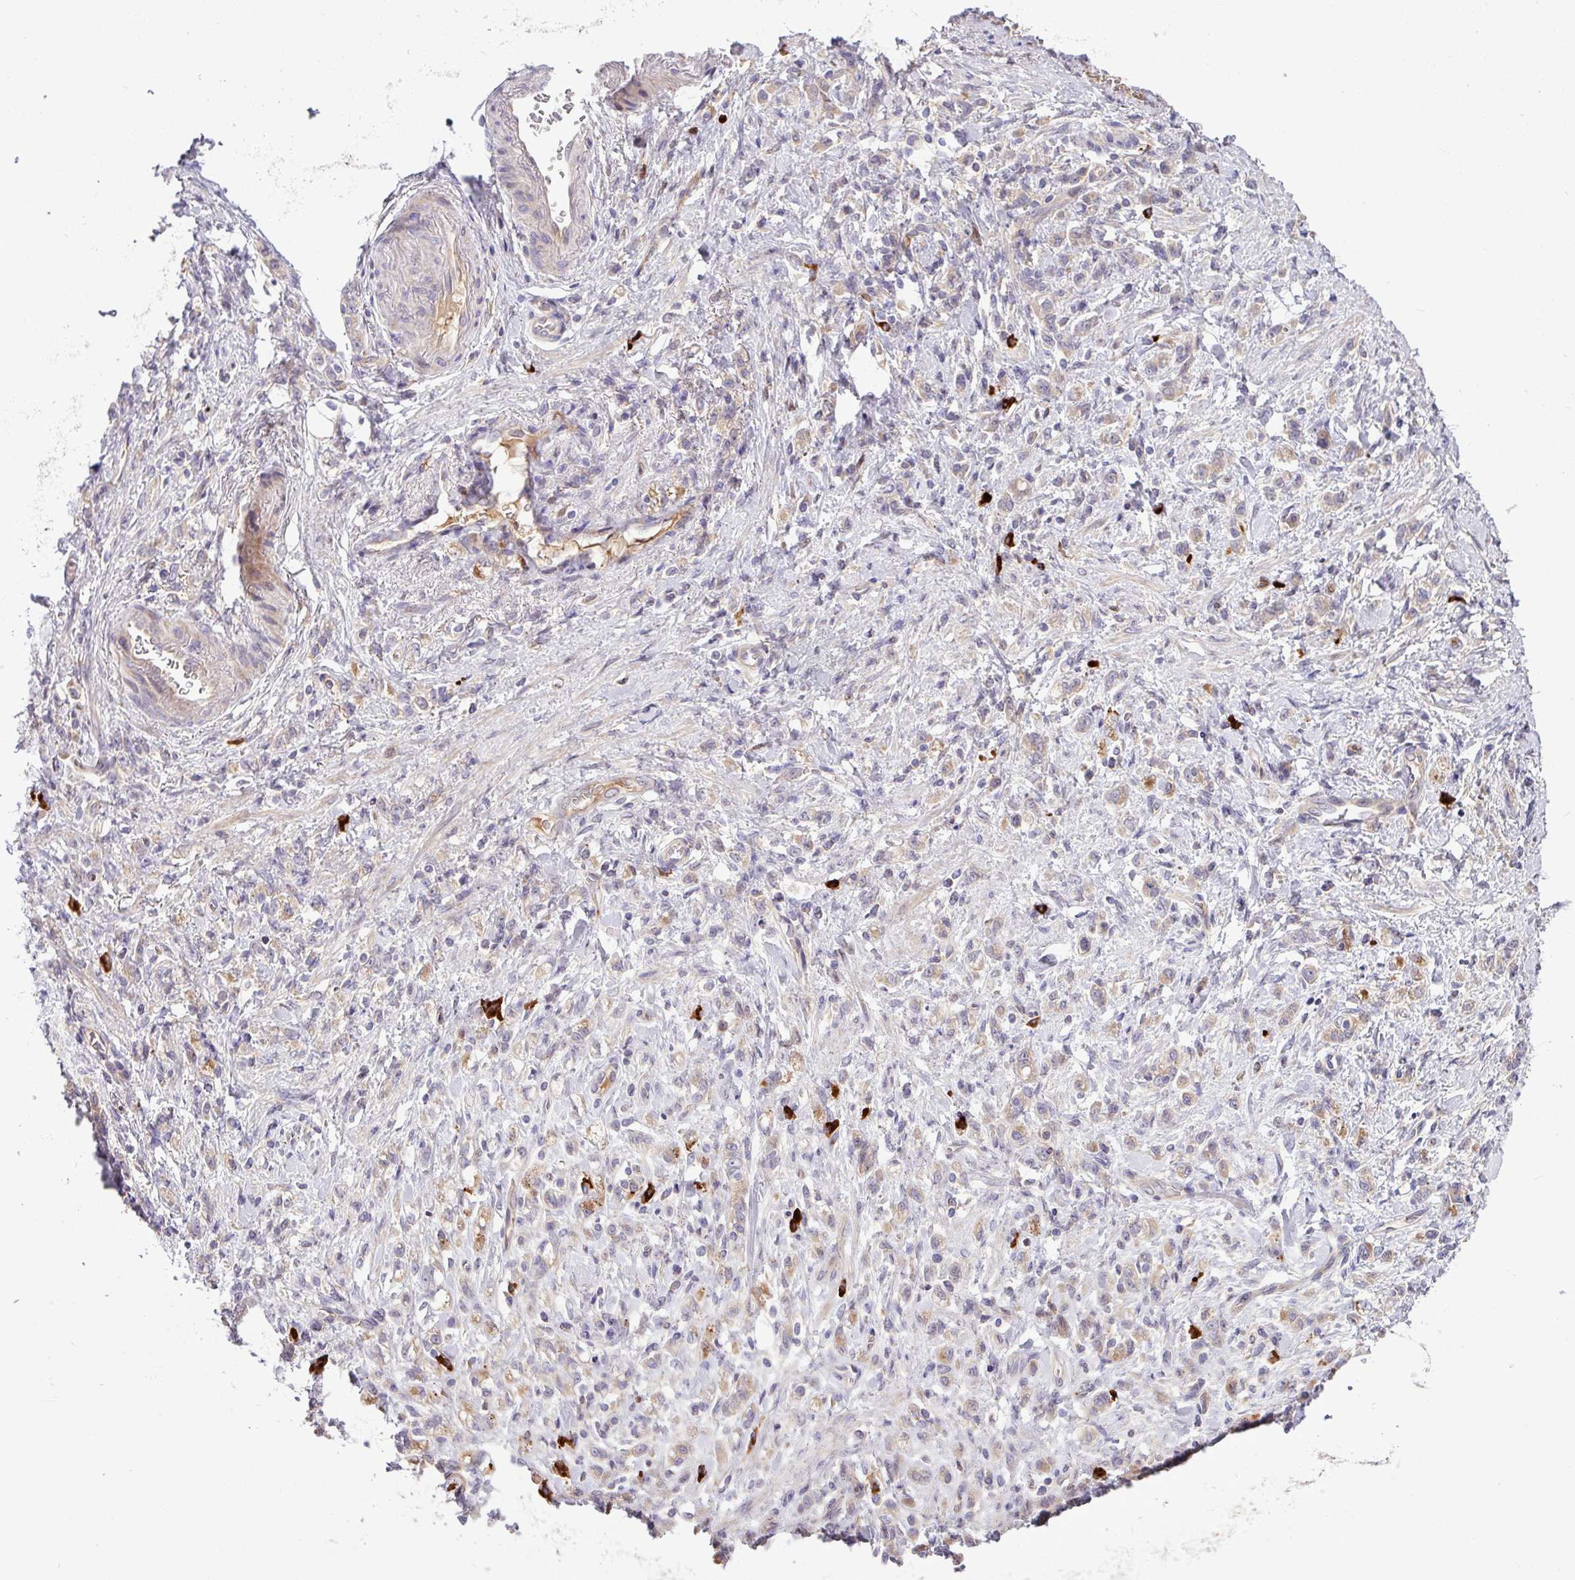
{"staining": {"intensity": "weak", "quantity": "25%-75%", "location": "cytoplasmic/membranous"}, "tissue": "stomach cancer", "cell_type": "Tumor cells", "image_type": "cancer", "snomed": [{"axis": "morphology", "description": "Adenocarcinoma, NOS"}, {"axis": "topography", "description": "Stomach"}], "caption": "Immunohistochemical staining of stomach cancer displays low levels of weak cytoplasmic/membranous protein positivity in approximately 25%-75% of tumor cells.", "gene": "B4GALNT4", "patient": {"sex": "male", "age": 77}}